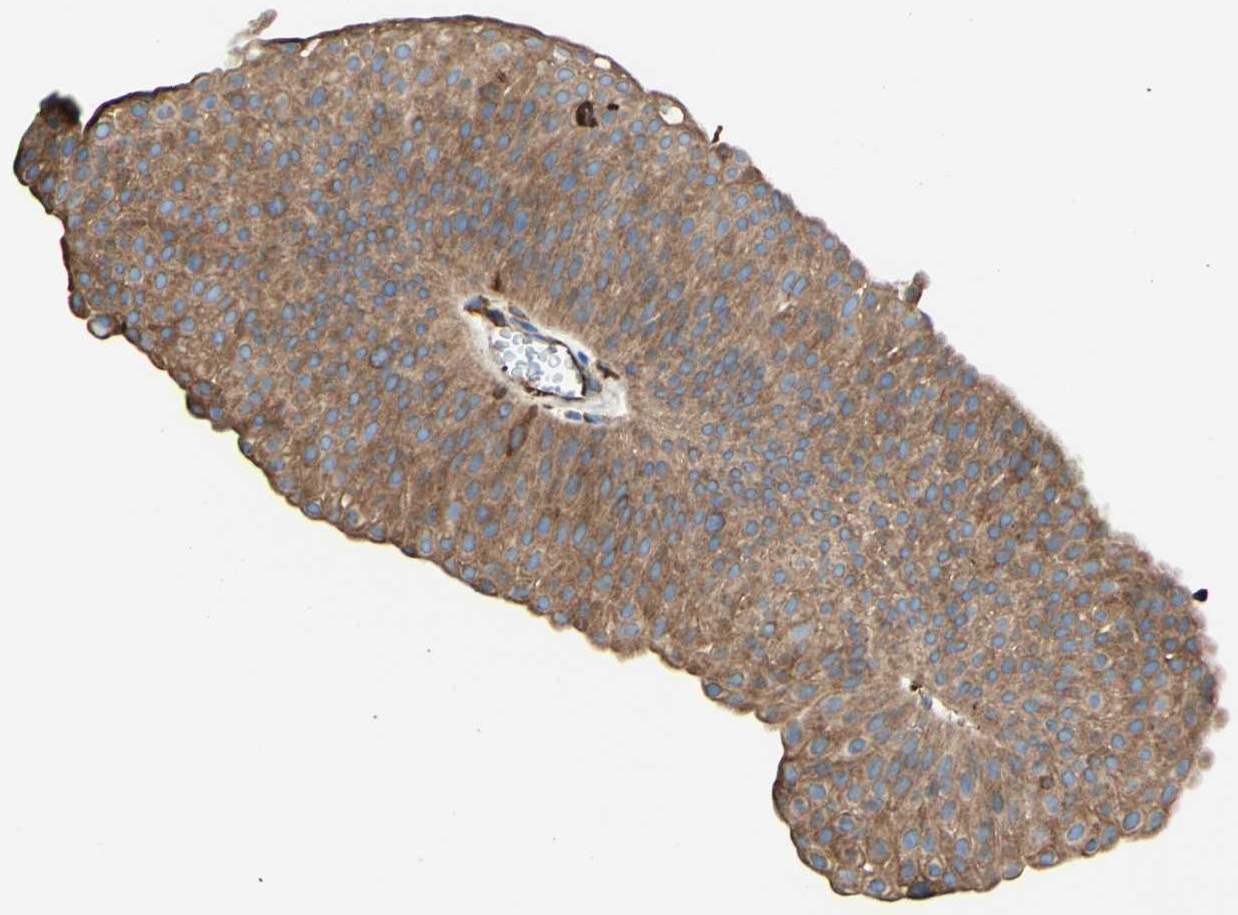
{"staining": {"intensity": "moderate", "quantity": ">75%", "location": "cytoplasmic/membranous"}, "tissue": "urothelial cancer", "cell_type": "Tumor cells", "image_type": "cancer", "snomed": [{"axis": "morphology", "description": "Urothelial carcinoma, Low grade"}, {"axis": "topography", "description": "Urinary bladder"}], "caption": "DAB immunohistochemical staining of human urothelial cancer reveals moderate cytoplasmic/membranous protein expression in approximately >75% of tumor cells.", "gene": "DNAJB11", "patient": {"sex": "female", "age": 60}}